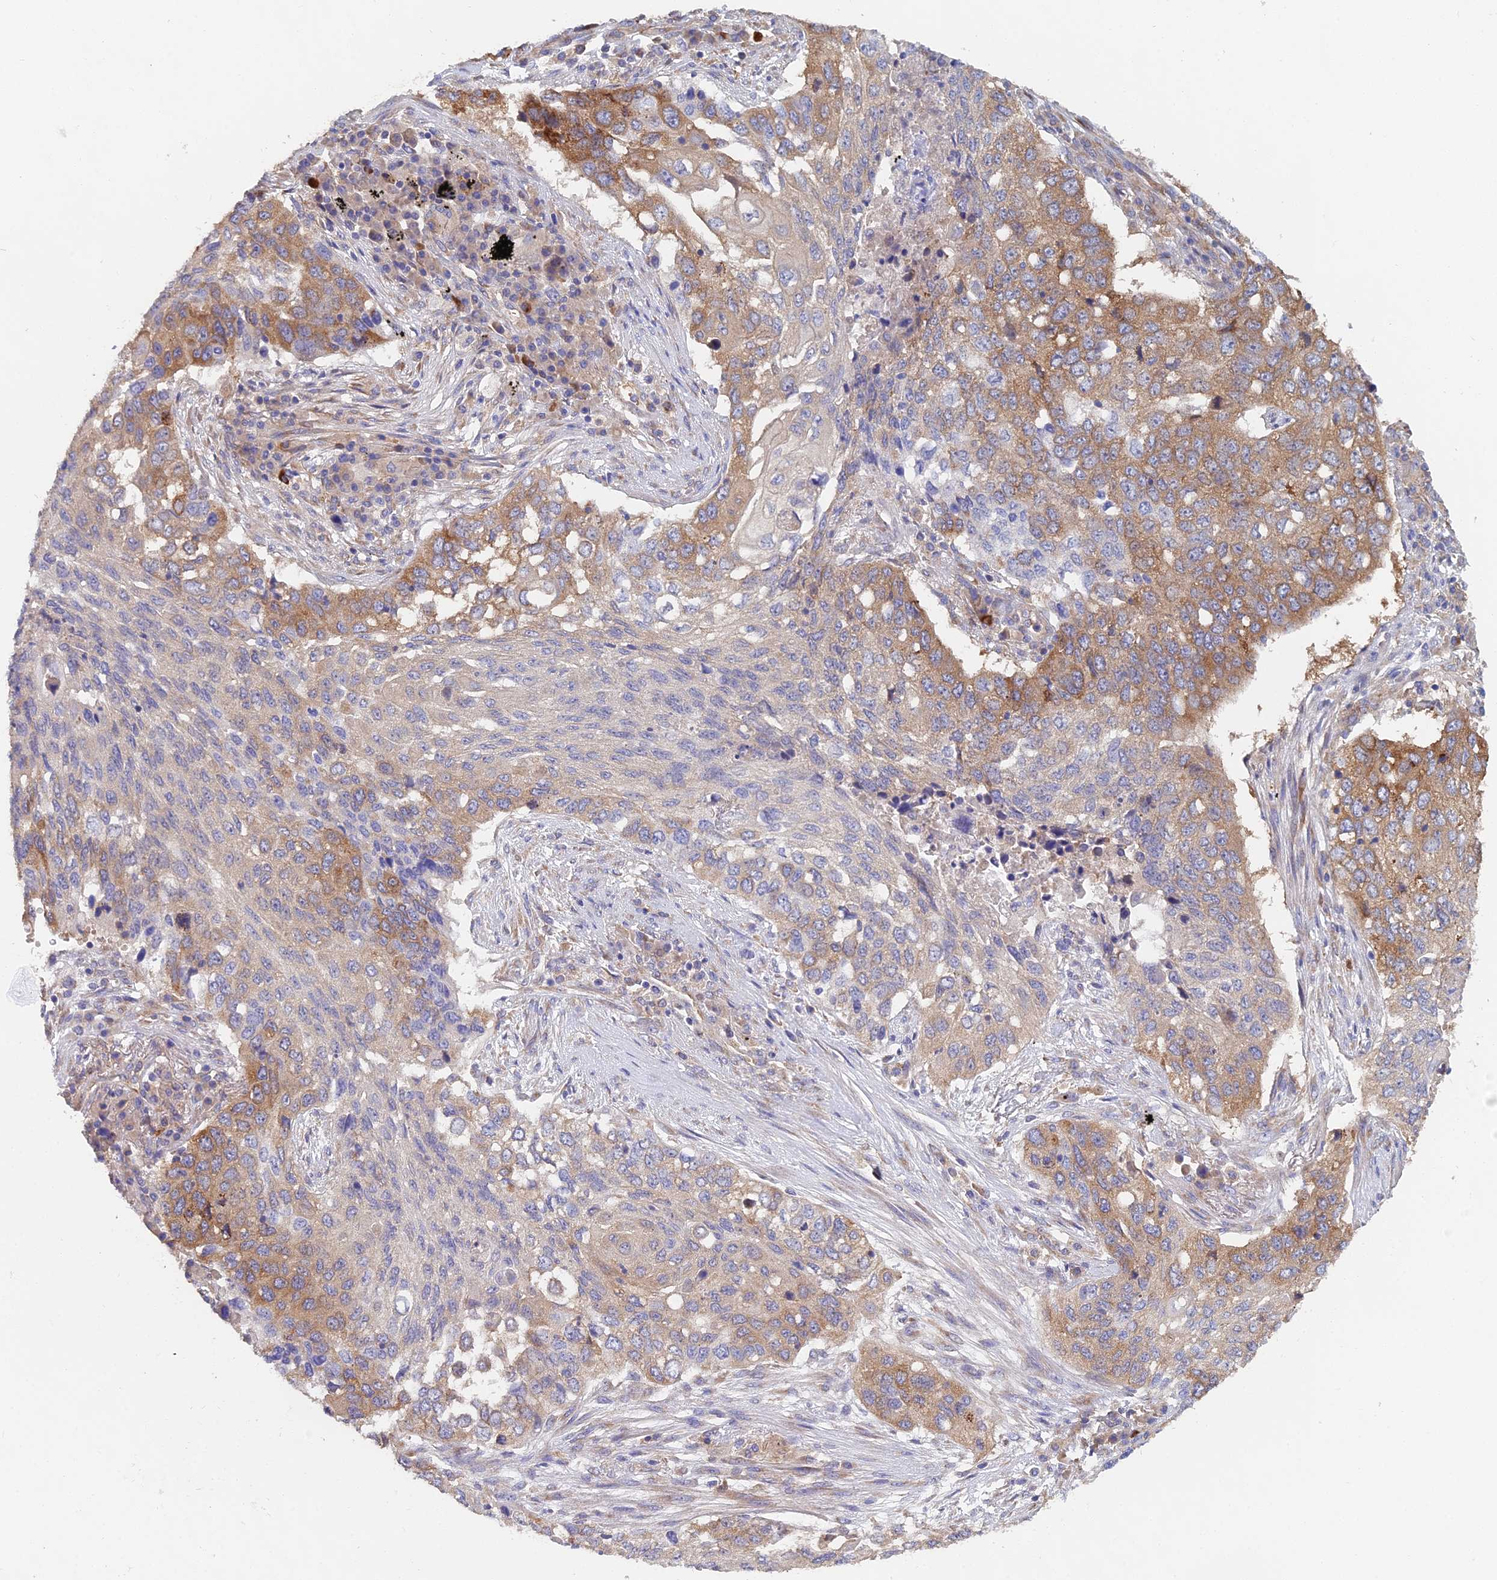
{"staining": {"intensity": "moderate", "quantity": "25%-75%", "location": "cytoplasmic/membranous"}, "tissue": "lung cancer", "cell_type": "Tumor cells", "image_type": "cancer", "snomed": [{"axis": "morphology", "description": "Squamous cell carcinoma, NOS"}, {"axis": "topography", "description": "Lung"}], "caption": "Moderate cytoplasmic/membranous expression is identified in approximately 25%-75% of tumor cells in squamous cell carcinoma (lung).", "gene": "ELOF1", "patient": {"sex": "female", "age": 63}}